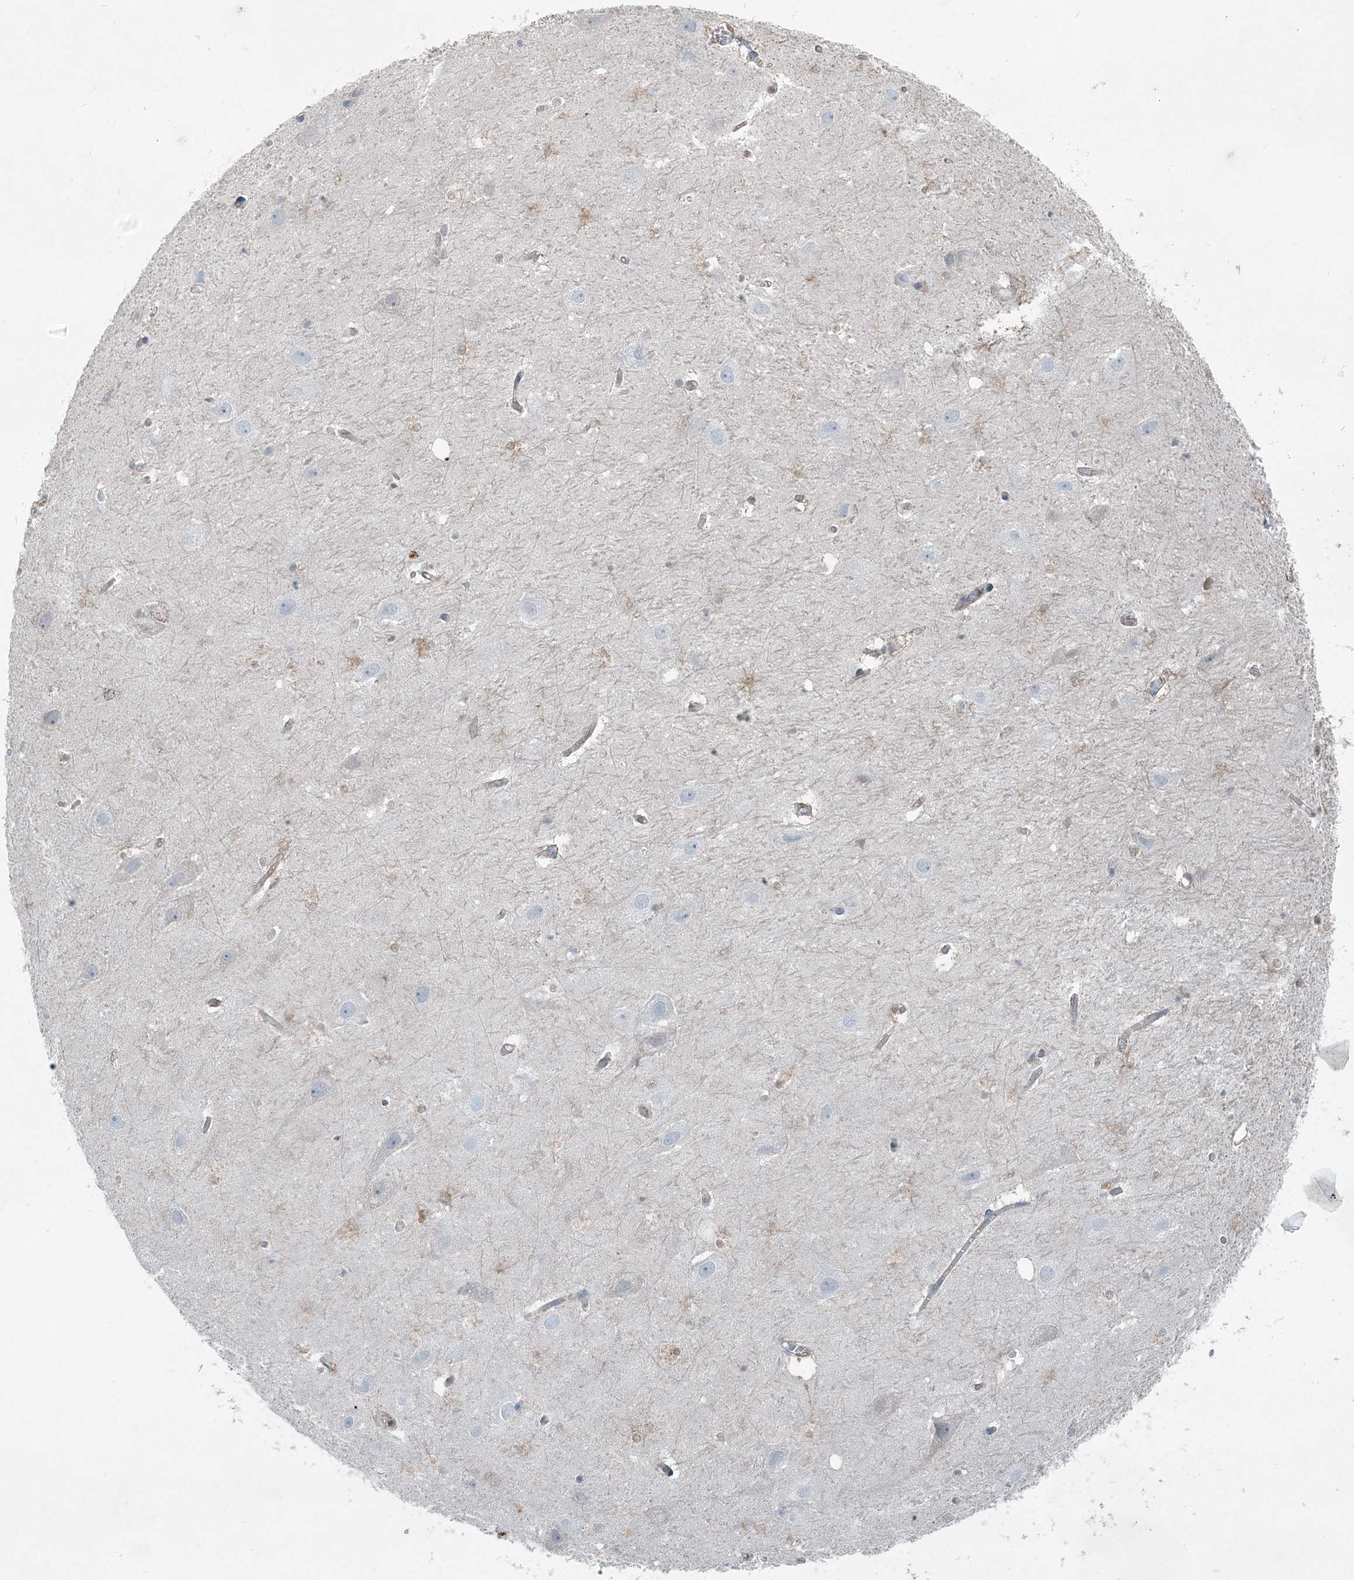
{"staining": {"intensity": "weak", "quantity": "<25%", "location": "cytoplasmic/membranous"}, "tissue": "hippocampus", "cell_type": "Glial cells", "image_type": "normal", "snomed": [{"axis": "morphology", "description": "Normal tissue, NOS"}, {"axis": "topography", "description": "Hippocampus"}], "caption": "This is an immunohistochemistry (IHC) histopathology image of unremarkable hippocampus. There is no expression in glial cells.", "gene": "ARMH1", "patient": {"sex": "female", "age": 52}}